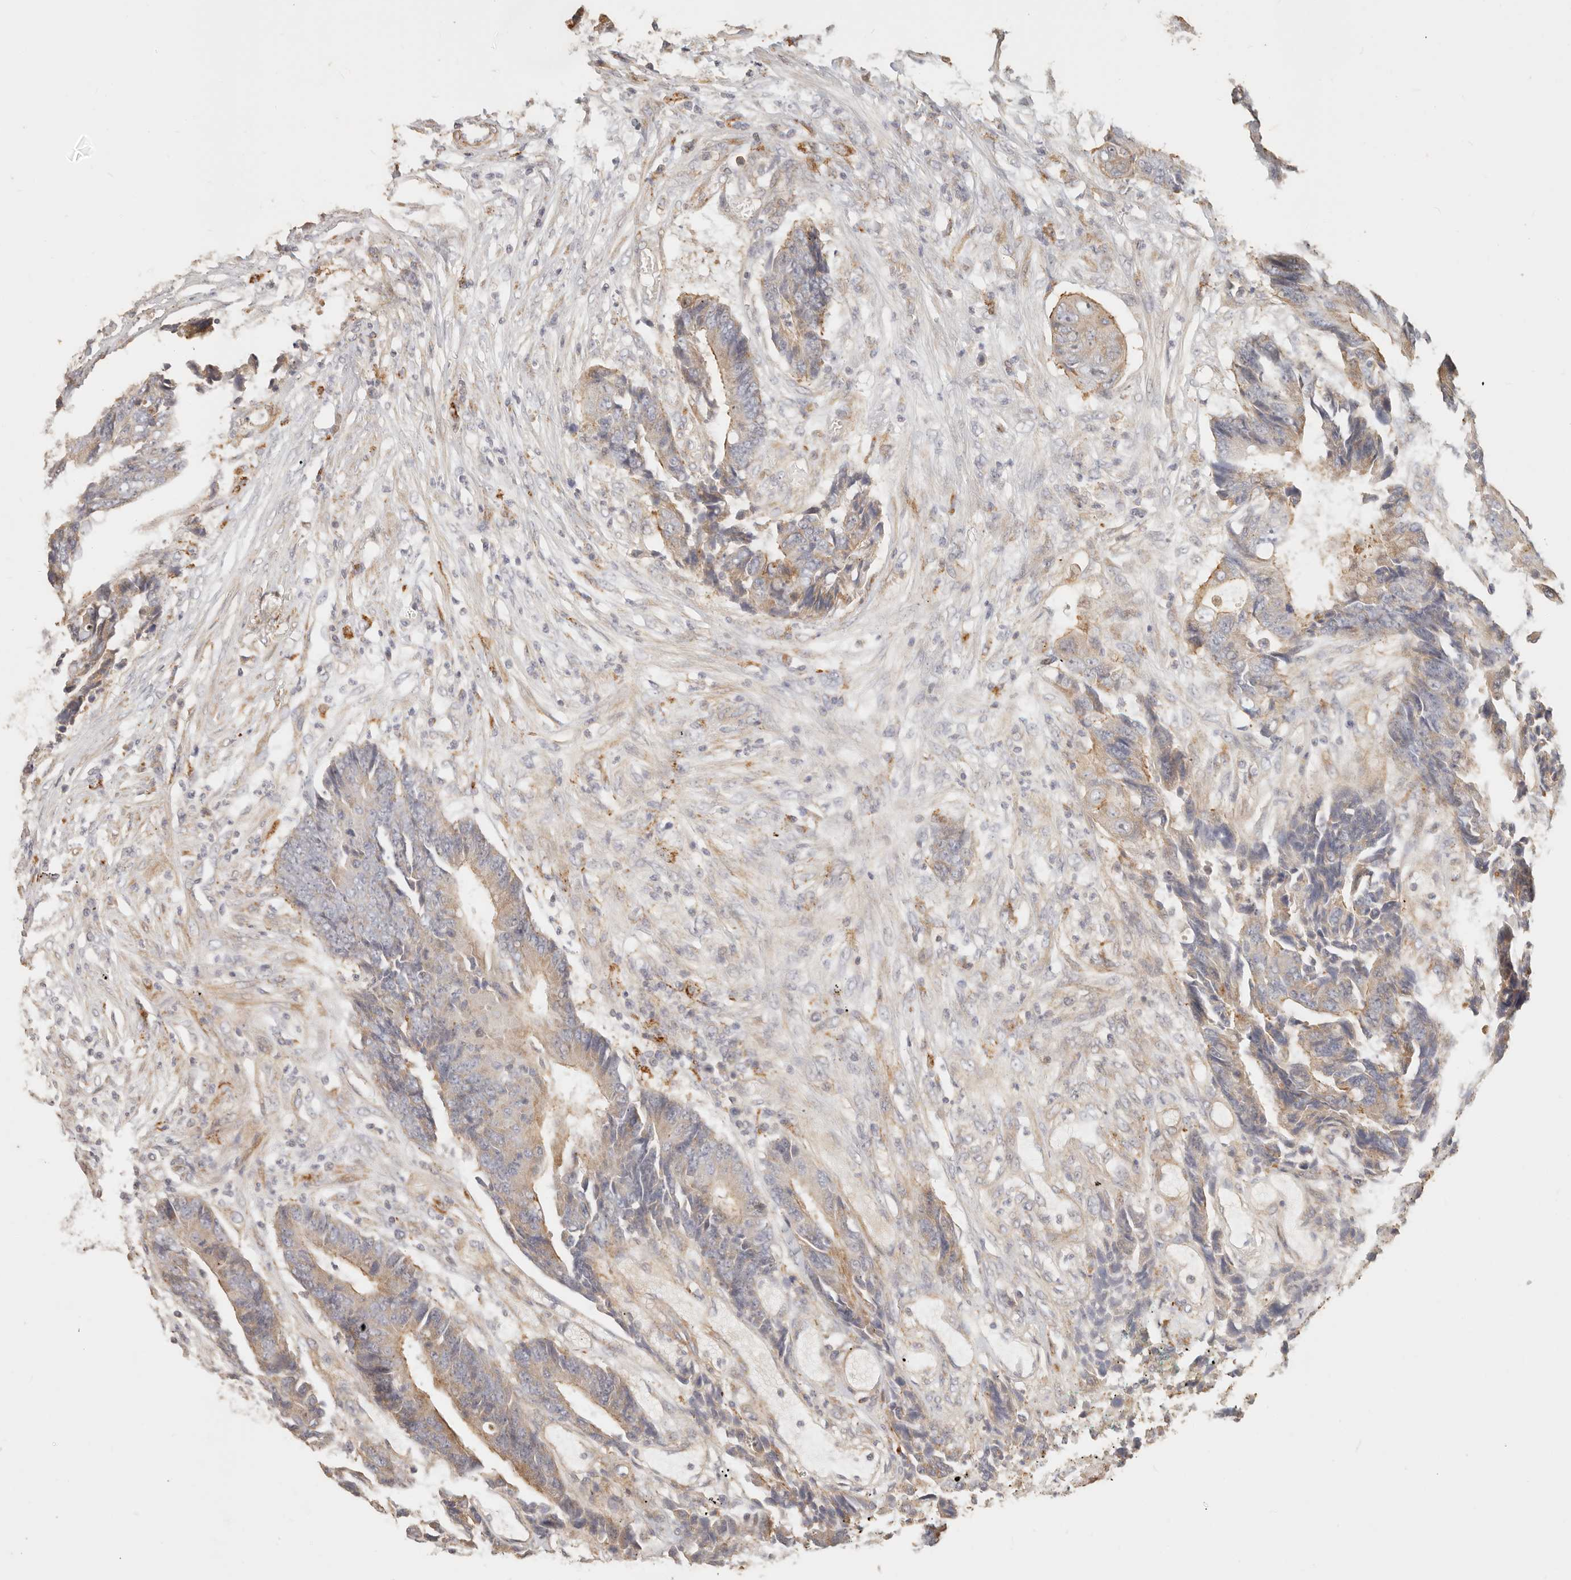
{"staining": {"intensity": "weak", "quantity": "25%-75%", "location": "cytoplasmic/membranous"}, "tissue": "colorectal cancer", "cell_type": "Tumor cells", "image_type": "cancer", "snomed": [{"axis": "morphology", "description": "Adenocarcinoma, NOS"}, {"axis": "topography", "description": "Rectum"}], "caption": "Weak cytoplasmic/membranous protein positivity is seen in approximately 25%-75% of tumor cells in adenocarcinoma (colorectal). Ihc stains the protein in brown and the nuclei are stained blue.", "gene": "PTPN22", "patient": {"sex": "male", "age": 84}}